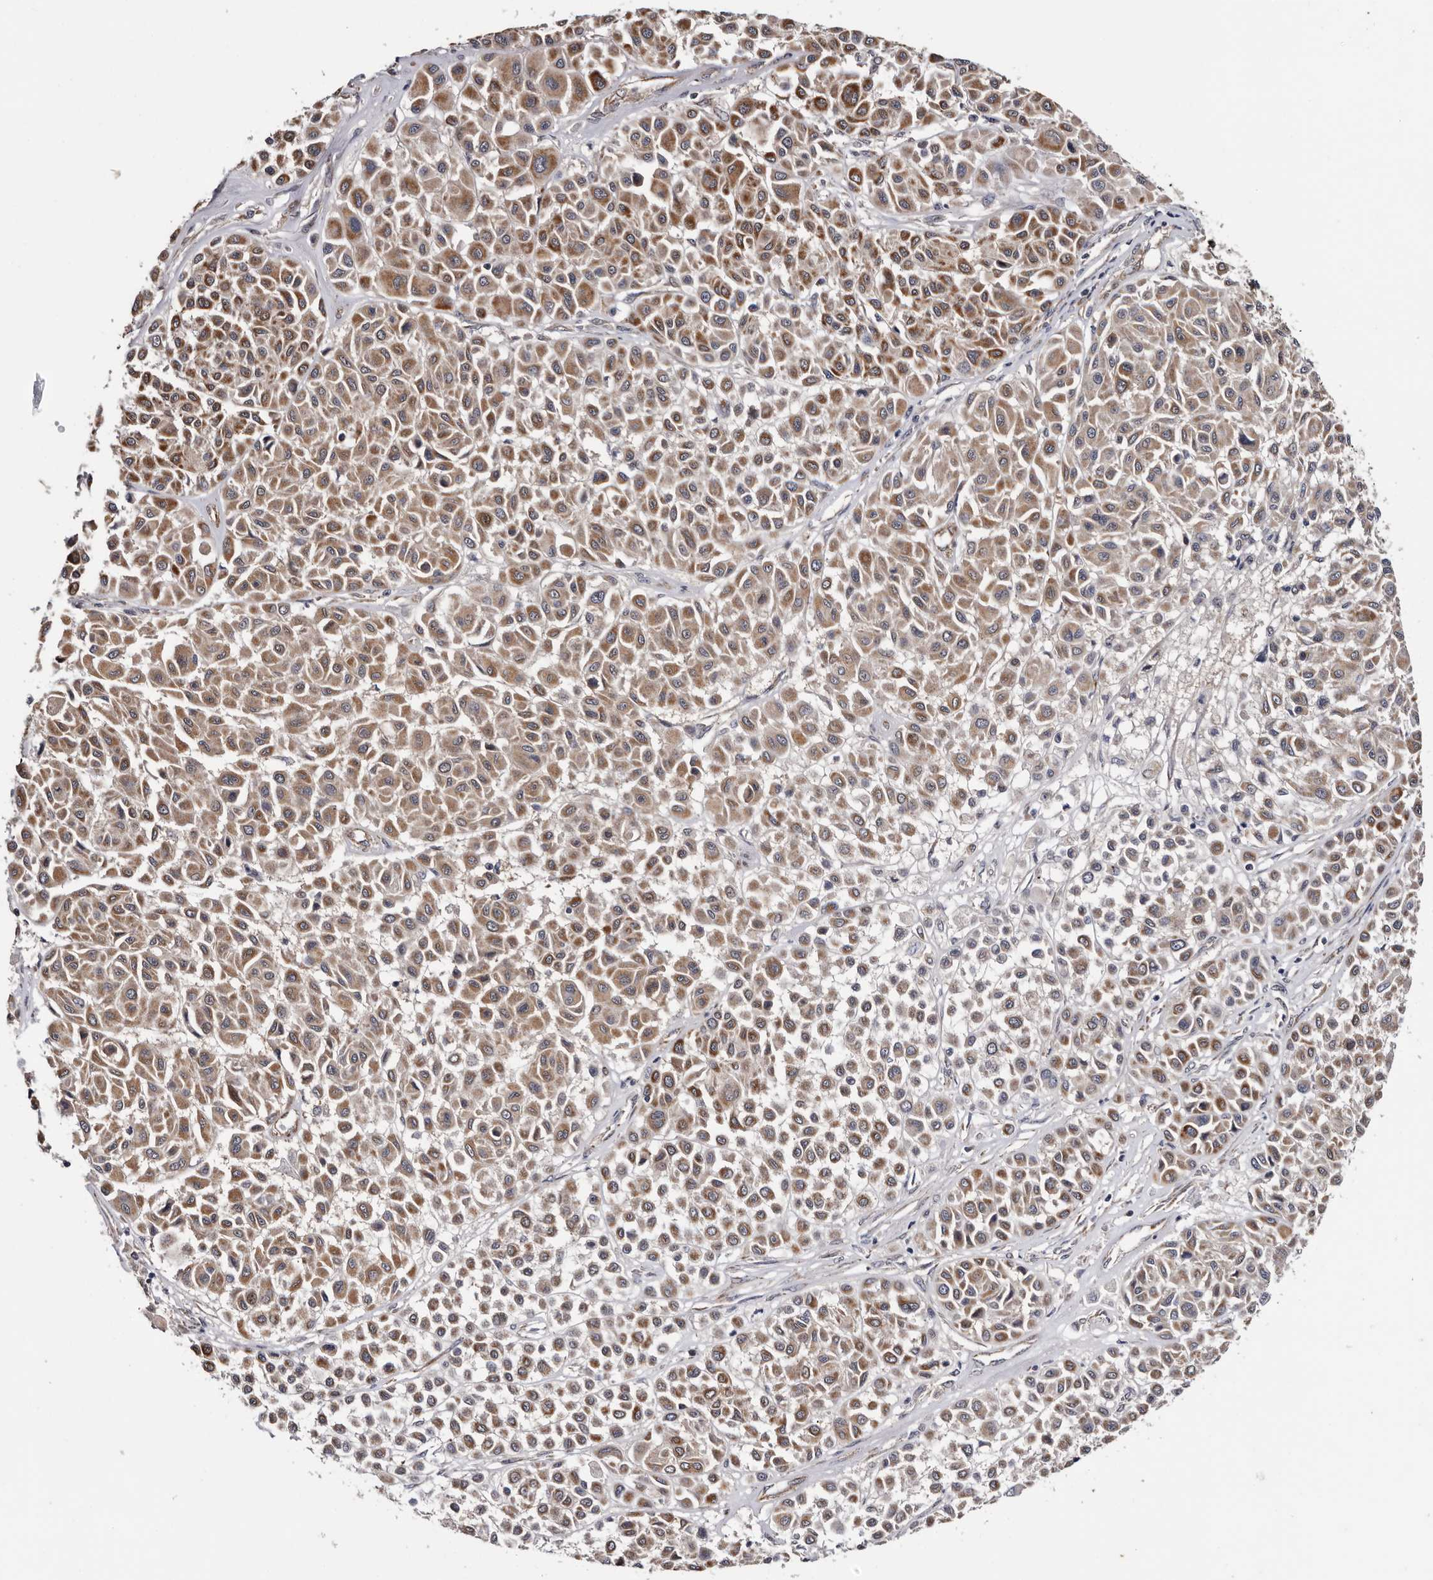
{"staining": {"intensity": "moderate", "quantity": ">75%", "location": "cytoplasmic/membranous"}, "tissue": "melanoma", "cell_type": "Tumor cells", "image_type": "cancer", "snomed": [{"axis": "morphology", "description": "Malignant melanoma, Metastatic site"}, {"axis": "topography", "description": "Soft tissue"}], "caption": "Immunohistochemical staining of malignant melanoma (metastatic site) demonstrates moderate cytoplasmic/membranous protein positivity in about >75% of tumor cells.", "gene": "ARMCX2", "patient": {"sex": "male", "age": 41}}